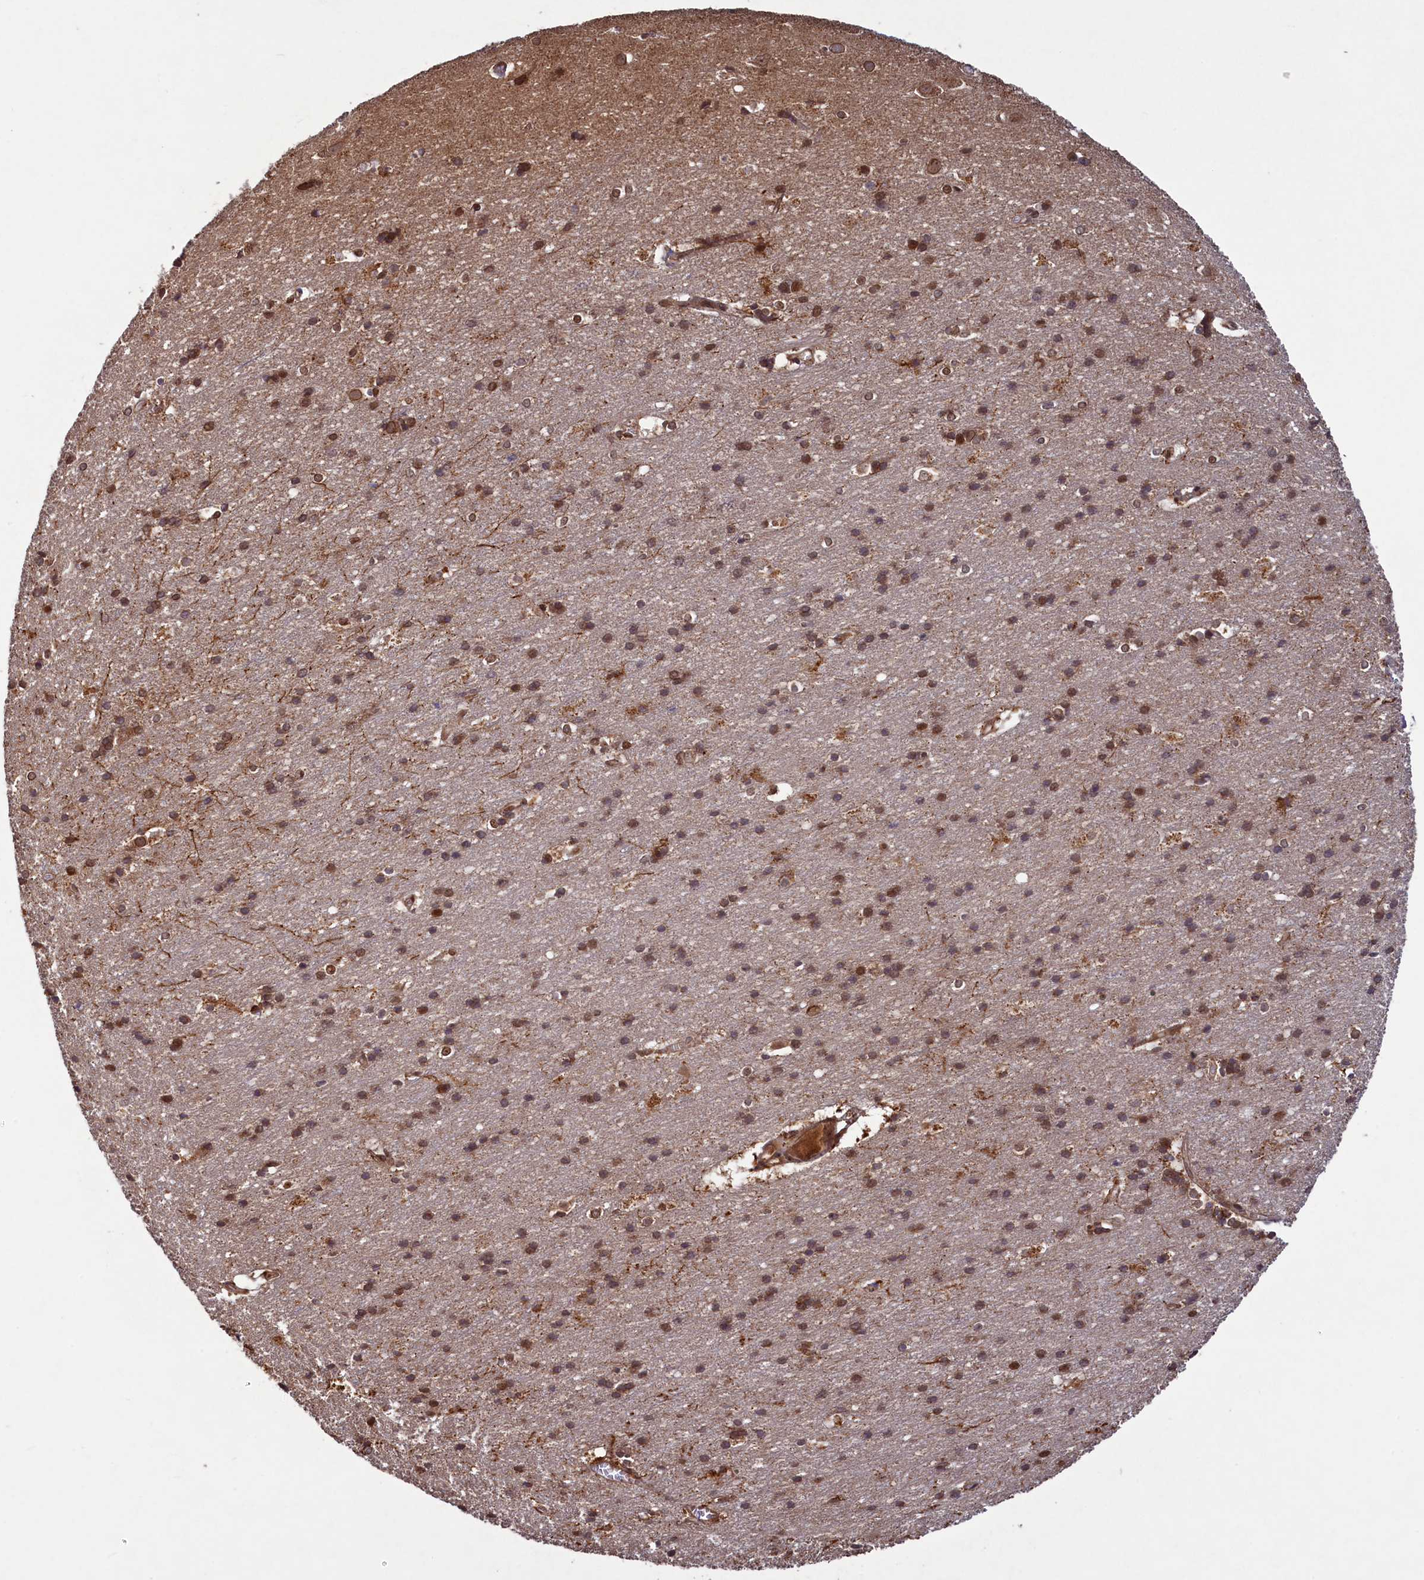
{"staining": {"intensity": "moderate", "quantity": ">75%", "location": "cytoplasmic/membranous,nuclear"}, "tissue": "cerebral cortex", "cell_type": "Endothelial cells", "image_type": "normal", "snomed": [{"axis": "morphology", "description": "Normal tissue, NOS"}, {"axis": "topography", "description": "Cerebral cortex"}], "caption": "Approximately >75% of endothelial cells in normal cerebral cortex exhibit moderate cytoplasmic/membranous,nuclear protein staining as visualized by brown immunohistochemical staining.", "gene": "NAE1", "patient": {"sex": "male", "age": 54}}